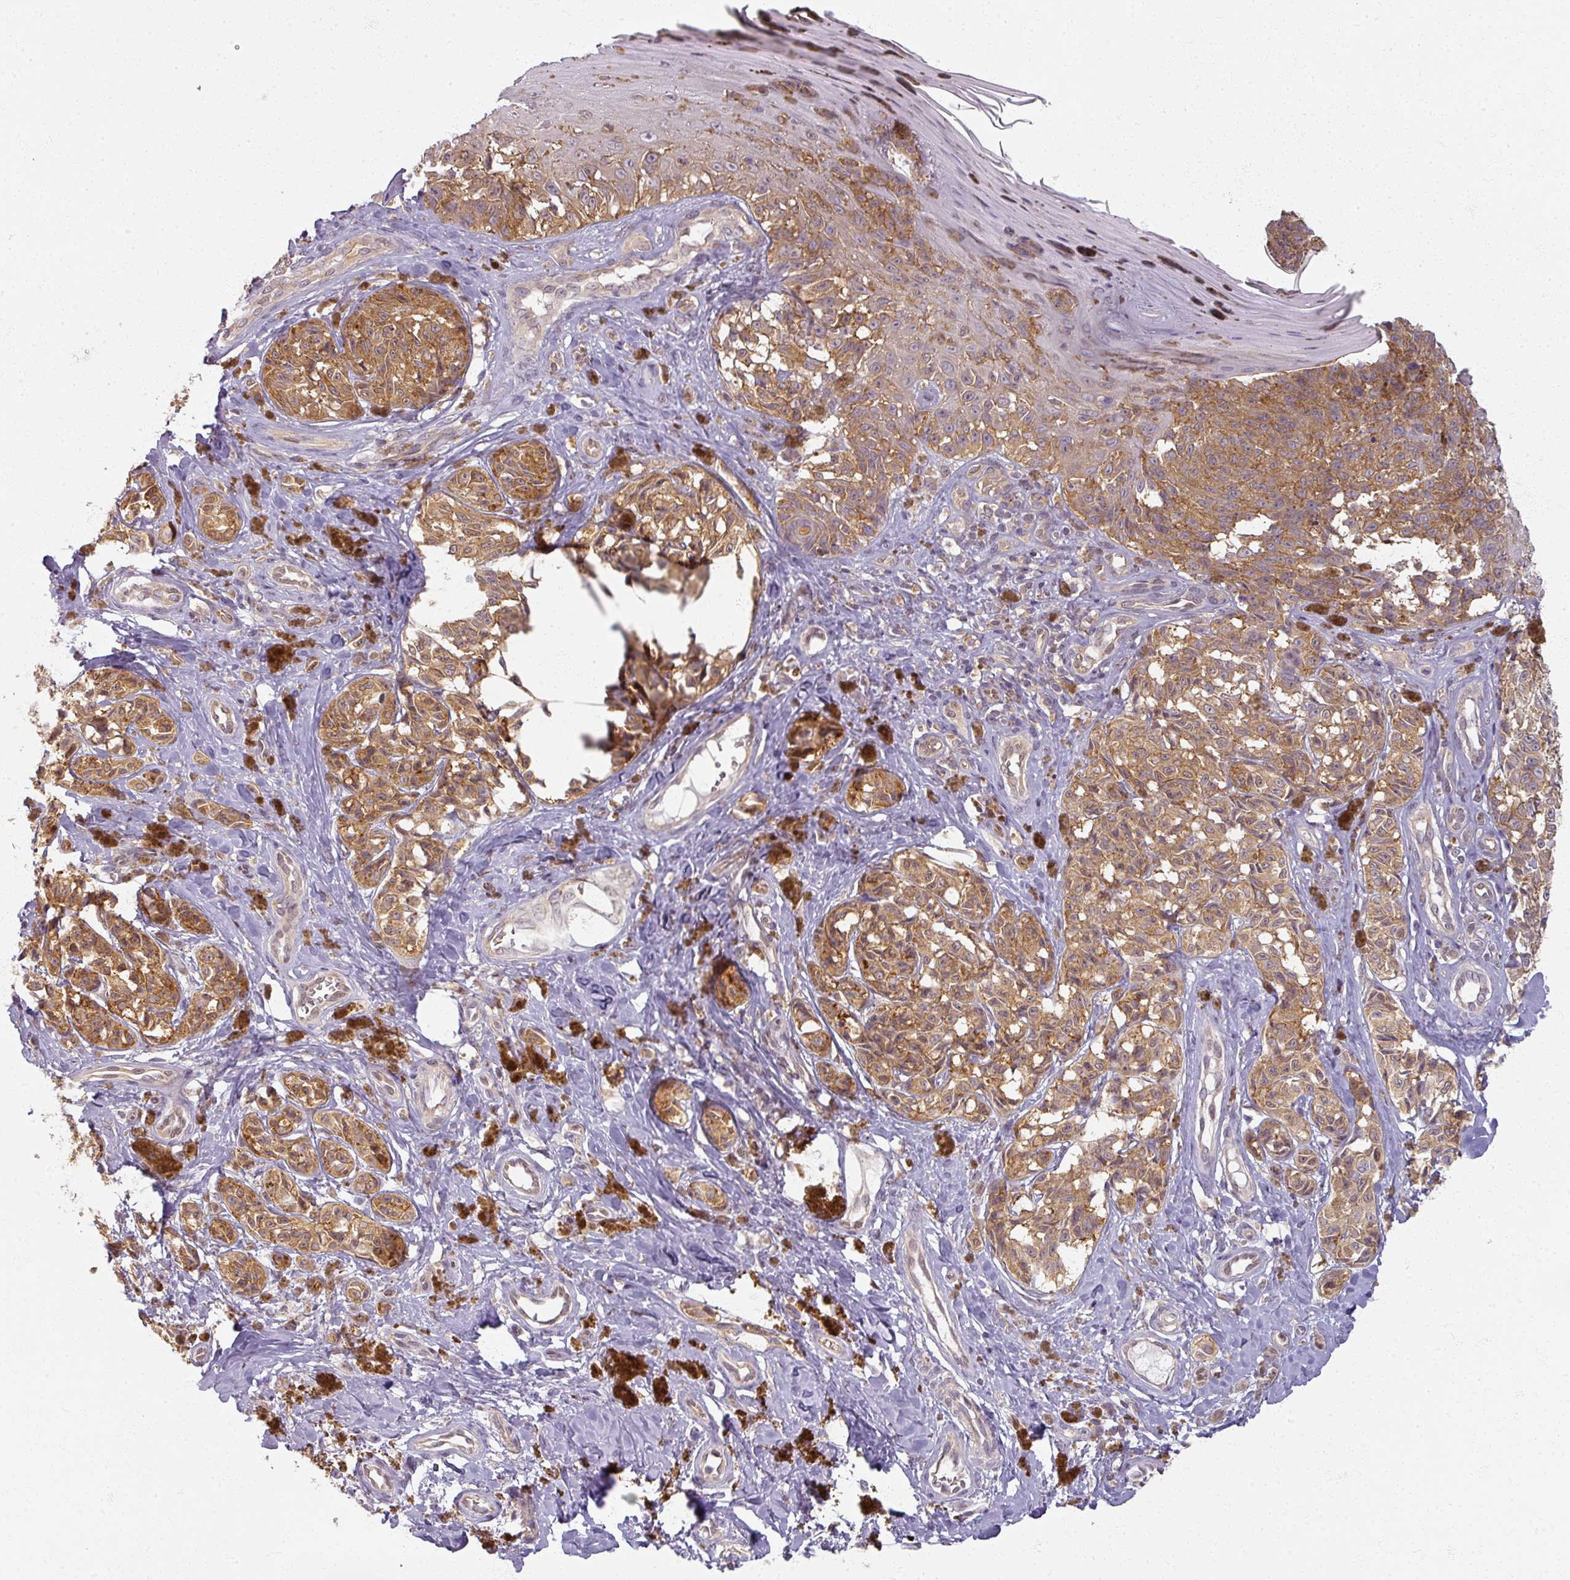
{"staining": {"intensity": "moderate", "quantity": ">75%", "location": "cytoplasmic/membranous"}, "tissue": "melanoma", "cell_type": "Tumor cells", "image_type": "cancer", "snomed": [{"axis": "morphology", "description": "Malignant melanoma, NOS"}, {"axis": "topography", "description": "Skin"}], "caption": "Tumor cells show medium levels of moderate cytoplasmic/membranous expression in approximately >75% of cells in human melanoma.", "gene": "AGPAT4", "patient": {"sex": "female", "age": 65}}